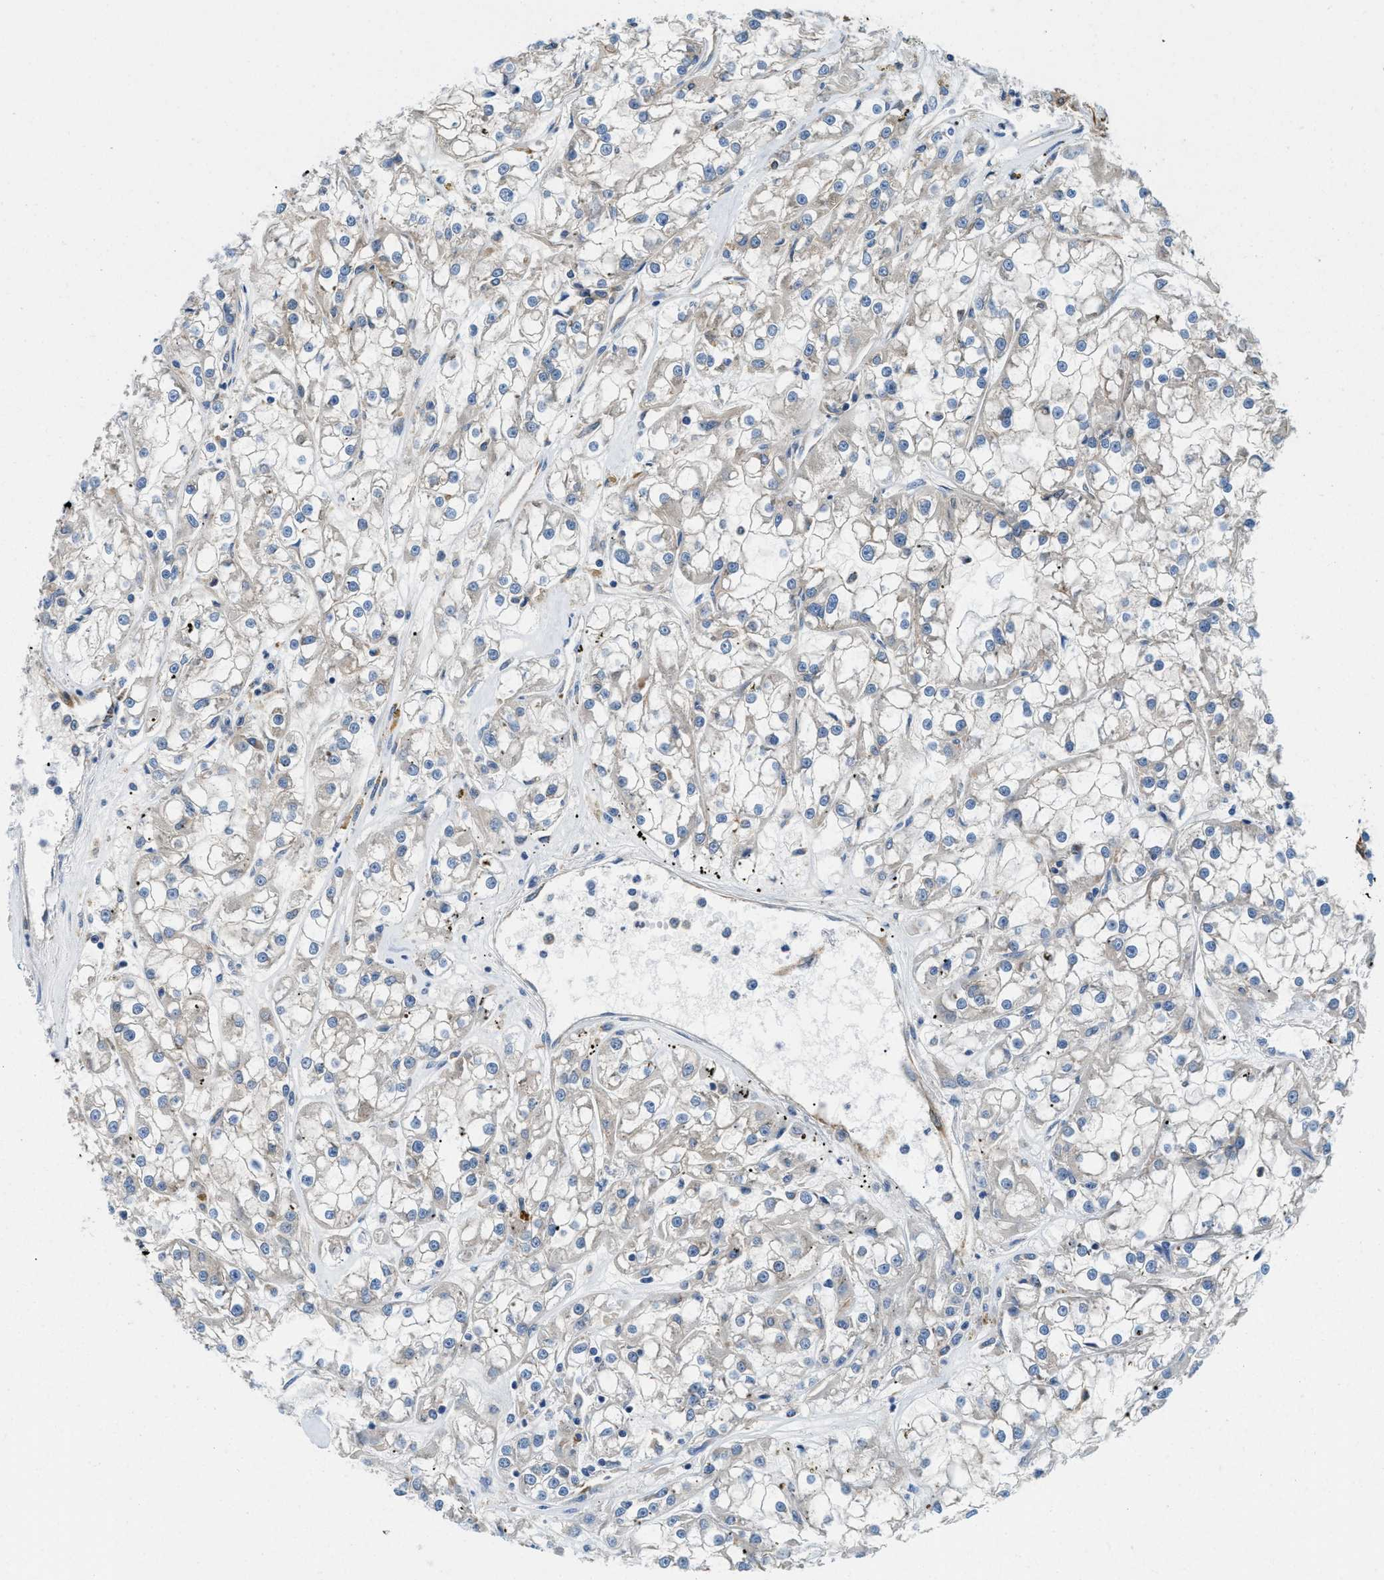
{"staining": {"intensity": "negative", "quantity": "none", "location": "none"}, "tissue": "renal cancer", "cell_type": "Tumor cells", "image_type": "cancer", "snomed": [{"axis": "morphology", "description": "Adenocarcinoma, NOS"}, {"axis": "topography", "description": "Kidney"}], "caption": "An IHC image of renal cancer is shown. There is no staining in tumor cells of renal cancer.", "gene": "HSD17B12", "patient": {"sex": "female", "age": 52}}